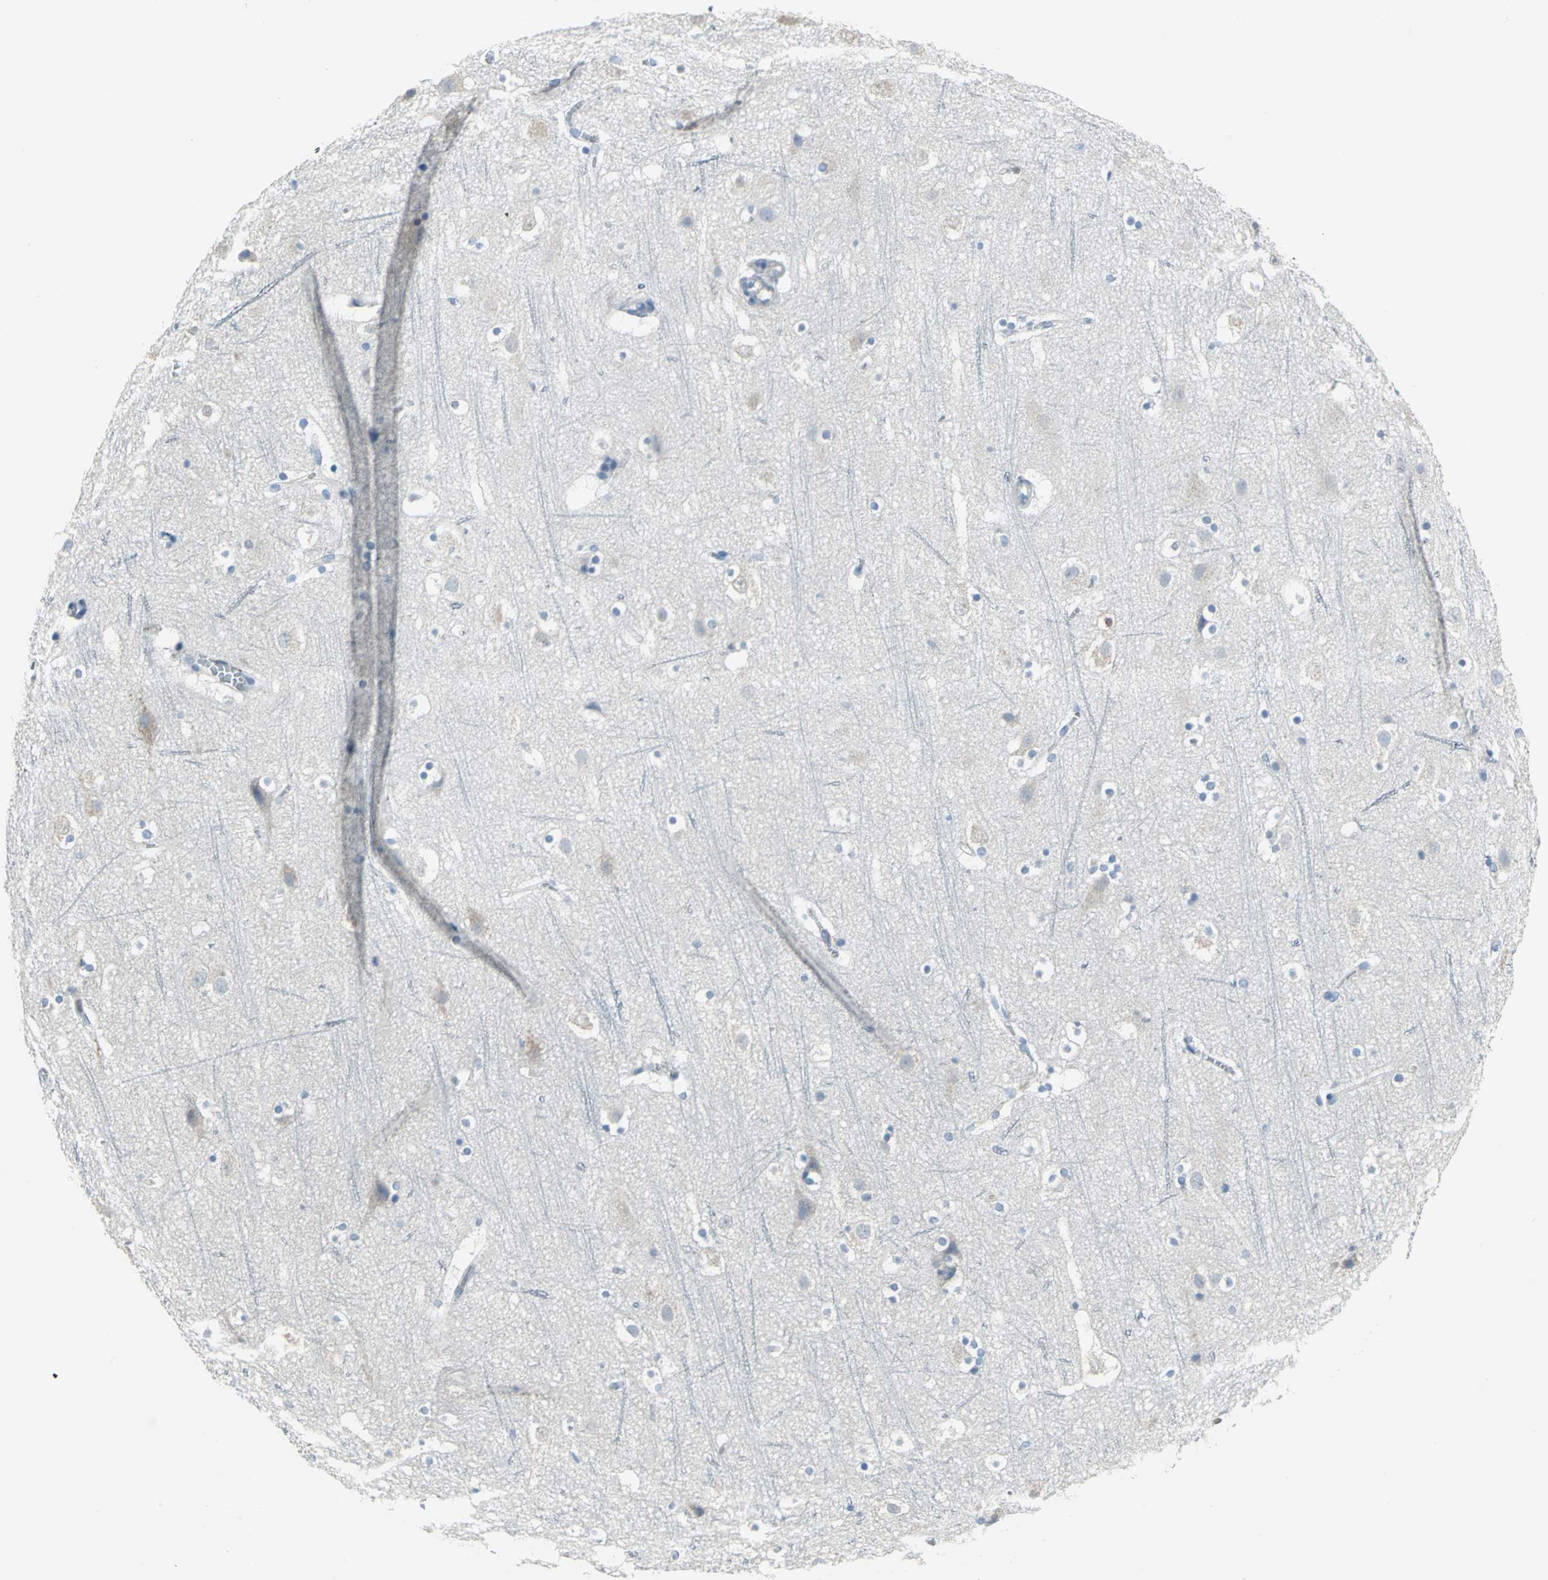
{"staining": {"intensity": "negative", "quantity": "none", "location": "none"}, "tissue": "cerebral cortex", "cell_type": "Endothelial cells", "image_type": "normal", "snomed": [{"axis": "morphology", "description": "Normal tissue, NOS"}, {"axis": "topography", "description": "Cerebral cortex"}], "caption": "DAB (3,3'-diaminobenzidine) immunohistochemical staining of benign cerebral cortex demonstrates no significant expression in endothelial cells.", "gene": "MCM3", "patient": {"sex": "male", "age": 45}}